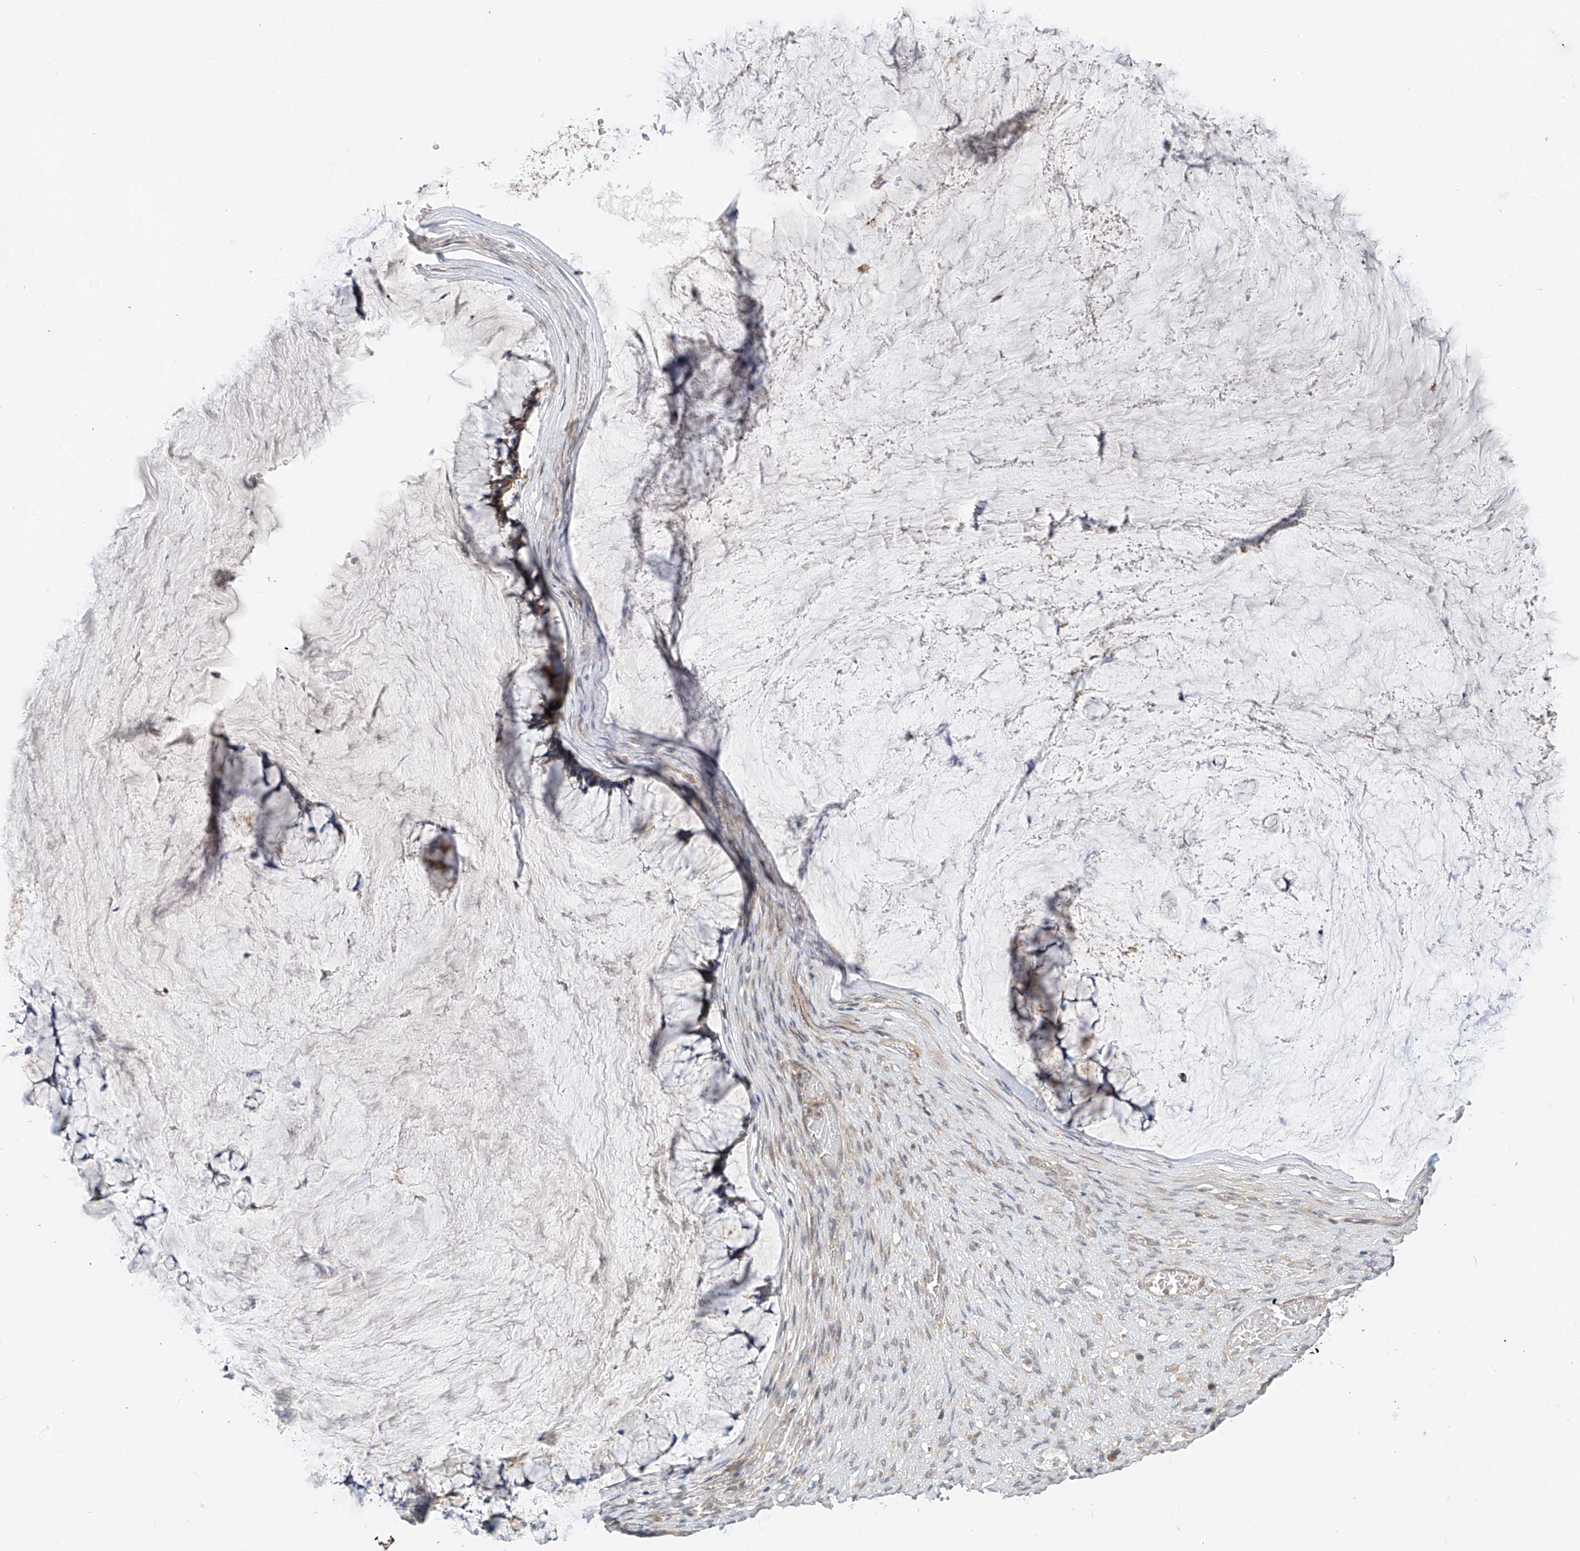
{"staining": {"intensity": "moderate", "quantity": ">75%", "location": "cytoplasmic/membranous"}, "tissue": "ovarian cancer", "cell_type": "Tumor cells", "image_type": "cancer", "snomed": [{"axis": "morphology", "description": "Cystadenocarcinoma, mucinous, NOS"}, {"axis": "topography", "description": "Ovary"}], "caption": "High-magnification brightfield microscopy of mucinous cystadenocarcinoma (ovarian) stained with DAB (brown) and counterstained with hematoxylin (blue). tumor cells exhibit moderate cytoplasmic/membranous expression is identified in about>75% of cells. The staining was performed using DAB (3,3'-diaminobenzidine), with brown indicating positive protein expression. Nuclei are stained blue with hematoxylin.", "gene": "MTUS2", "patient": {"sex": "female", "age": 42}}